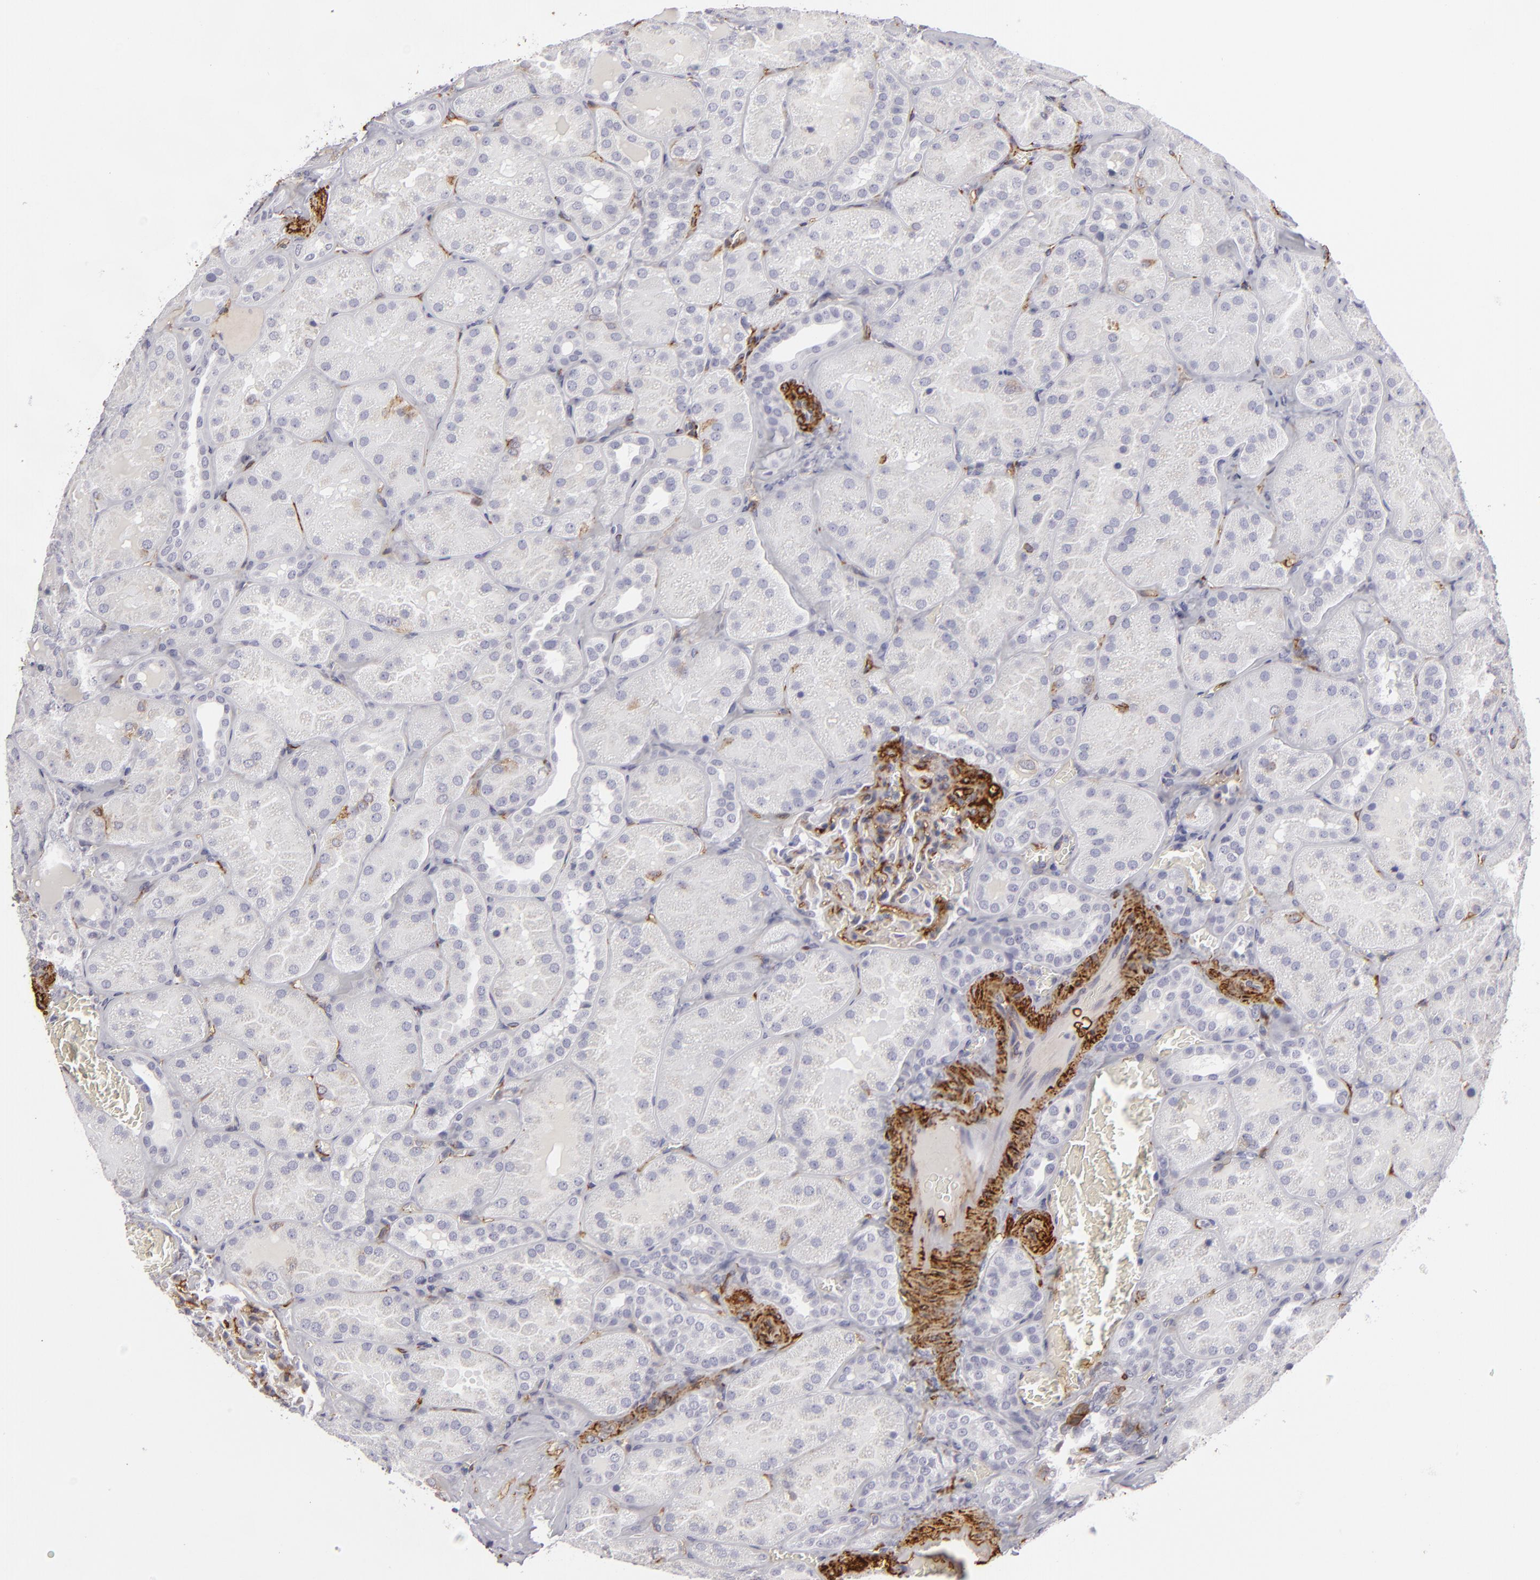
{"staining": {"intensity": "strong", "quantity": ">75%", "location": "cytoplasmic/membranous"}, "tissue": "kidney", "cell_type": "Cells in glomeruli", "image_type": "normal", "snomed": [{"axis": "morphology", "description": "Normal tissue, NOS"}, {"axis": "topography", "description": "Kidney"}], "caption": "Benign kidney shows strong cytoplasmic/membranous positivity in approximately >75% of cells in glomeruli (DAB = brown stain, brightfield microscopy at high magnification)..", "gene": "MCAM", "patient": {"sex": "male", "age": 28}}